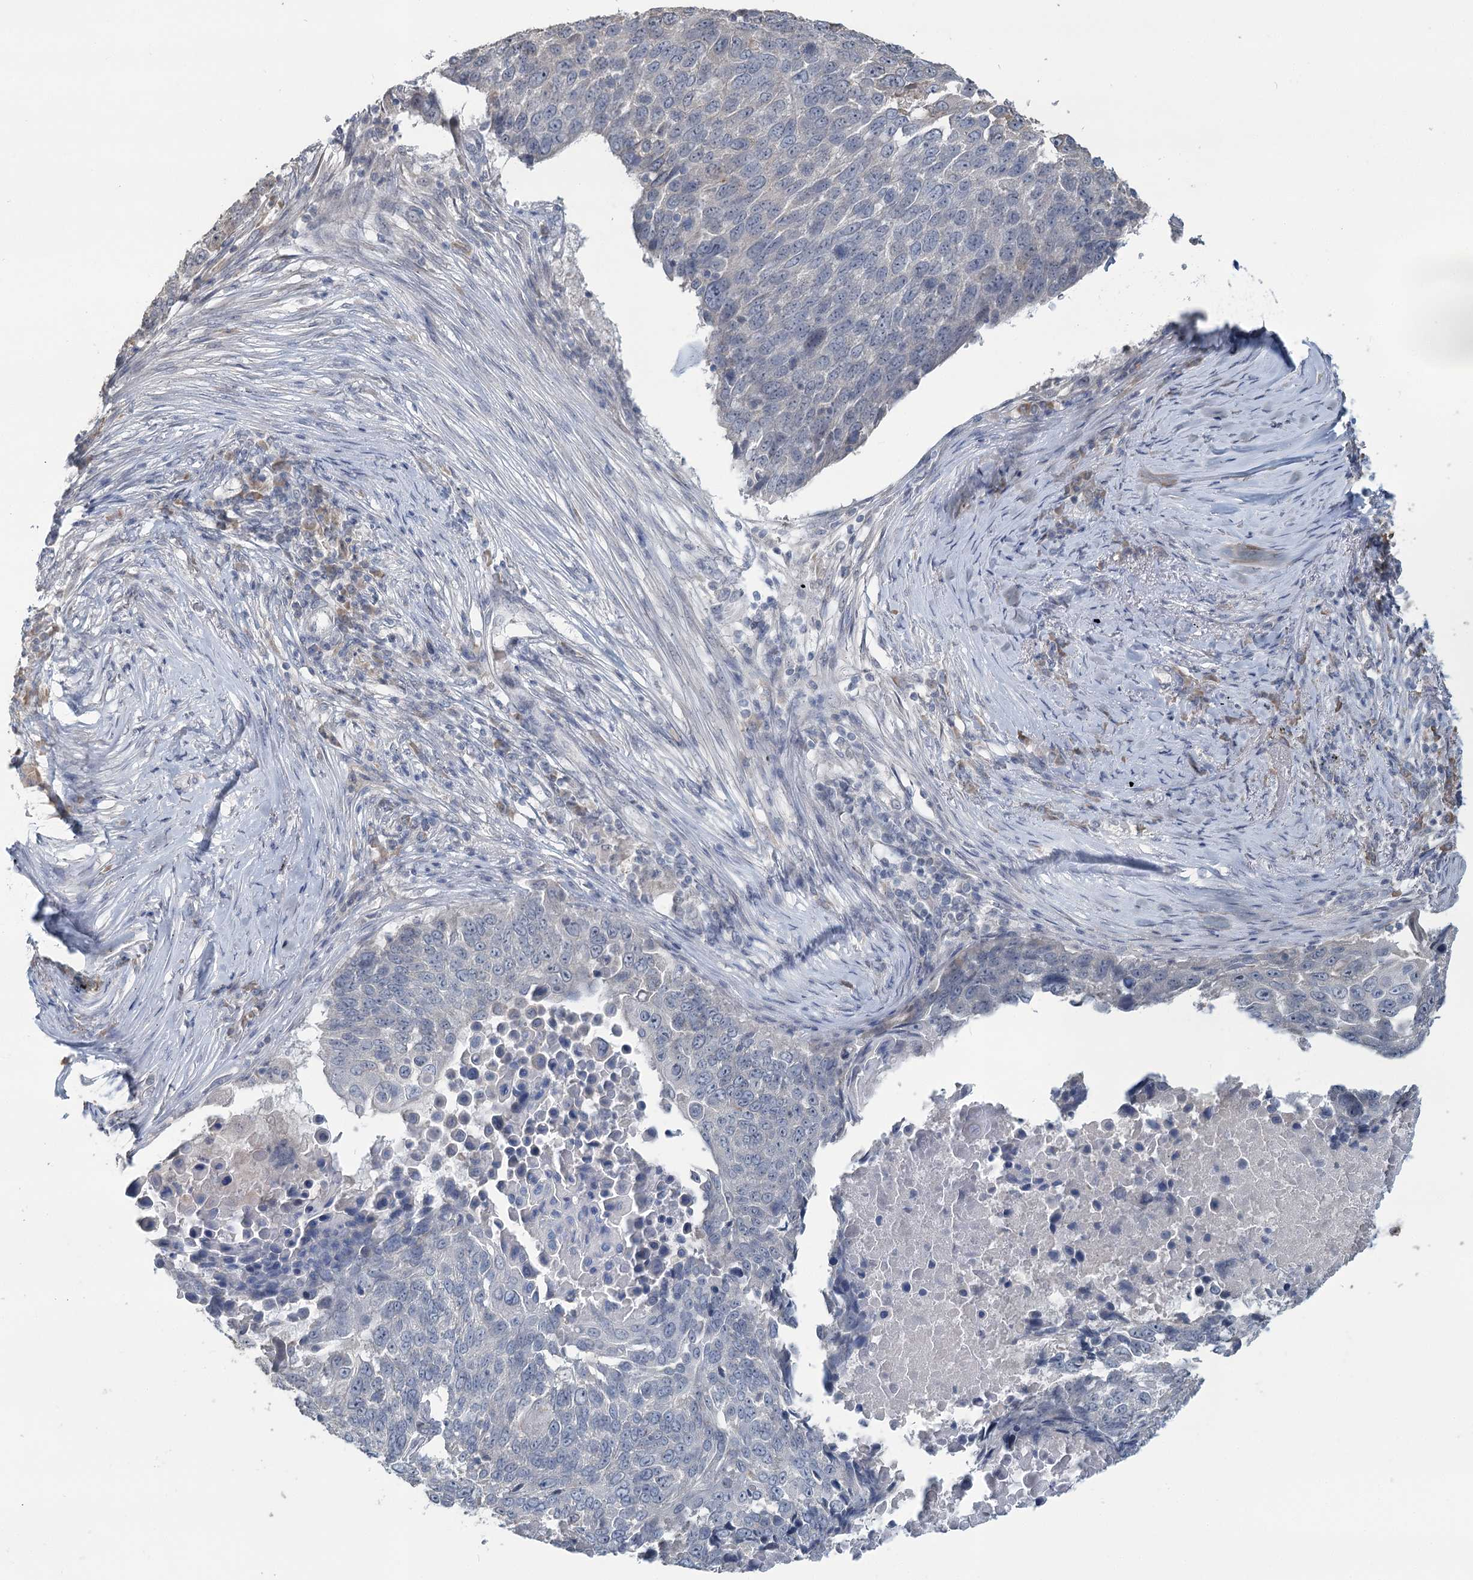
{"staining": {"intensity": "negative", "quantity": "none", "location": "none"}, "tissue": "lung cancer", "cell_type": "Tumor cells", "image_type": "cancer", "snomed": [{"axis": "morphology", "description": "Squamous cell carcinoma, NOS"}, {"axis": "topography", "description": "Lung"}], "caption": "This micrograph is of squamous cell carcinoma (lung) stained with IHC to label a protein in brown with the nuclei are counter-stained blue. There is no positivity in tumor cells.", "gene": "SLC9A3", "patient": {"sex": "male", "age": 66}}